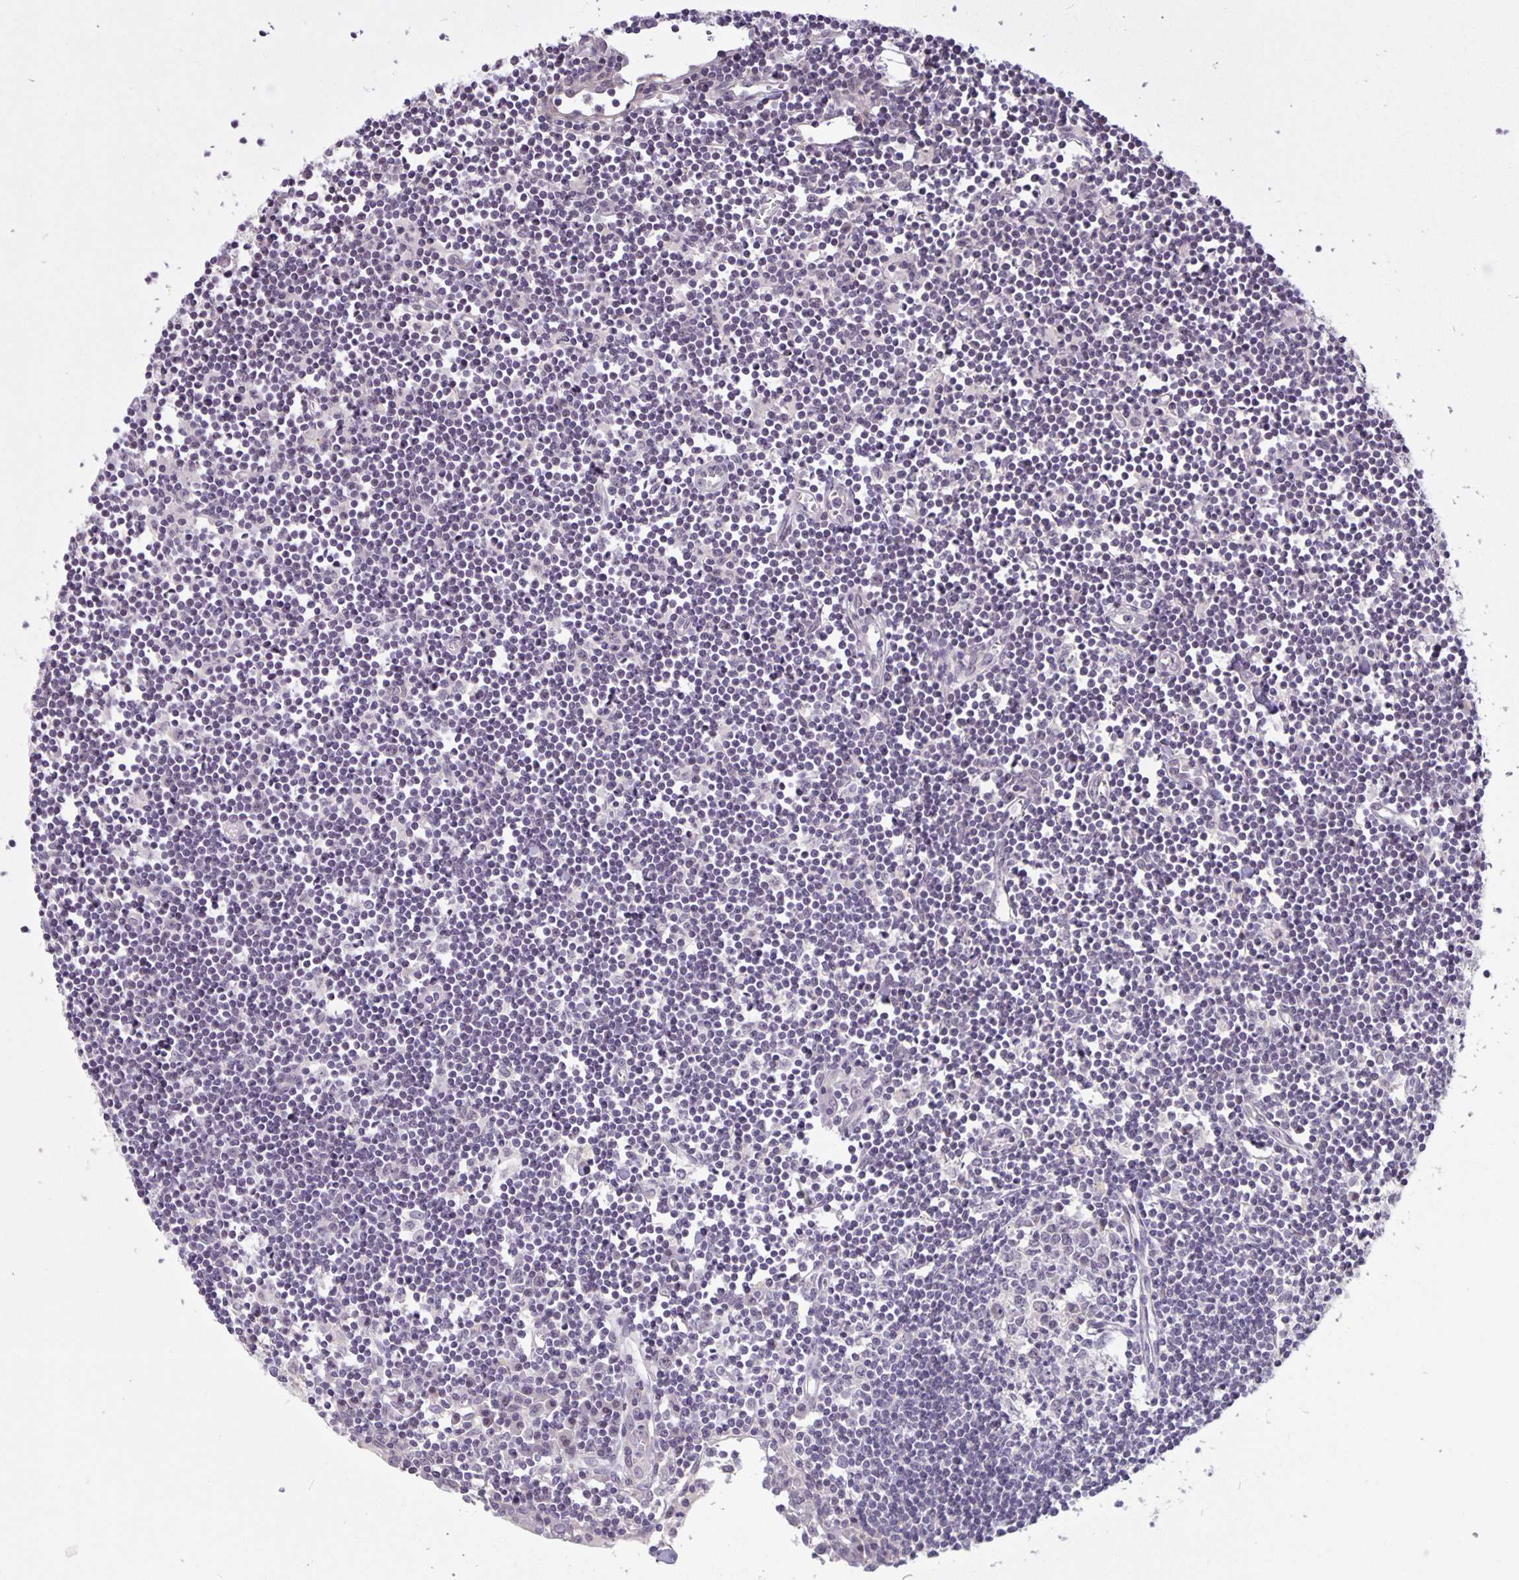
{"staining": {"intensity": "negative", "quantity": "none", "location": "none"}, "tissue": "lymph node", "cell_type": "Germinal center cells", "image_type": "normal", "snomed": [{"axis": "morphology", "description": "Normal tissue, NOS"}, {"axis": "topography", "description": "Lymph node"}], "caption": "A photomicrograph of human lymph node is negative for staining in germinal center cells. Brightfield microscopy of immunohistochemistry stained with DAB (brown) and hematoxylin (blue), captured at high magnification.", "gene": "ARVCF", "patient": {"sex": "female", "age": 65}}